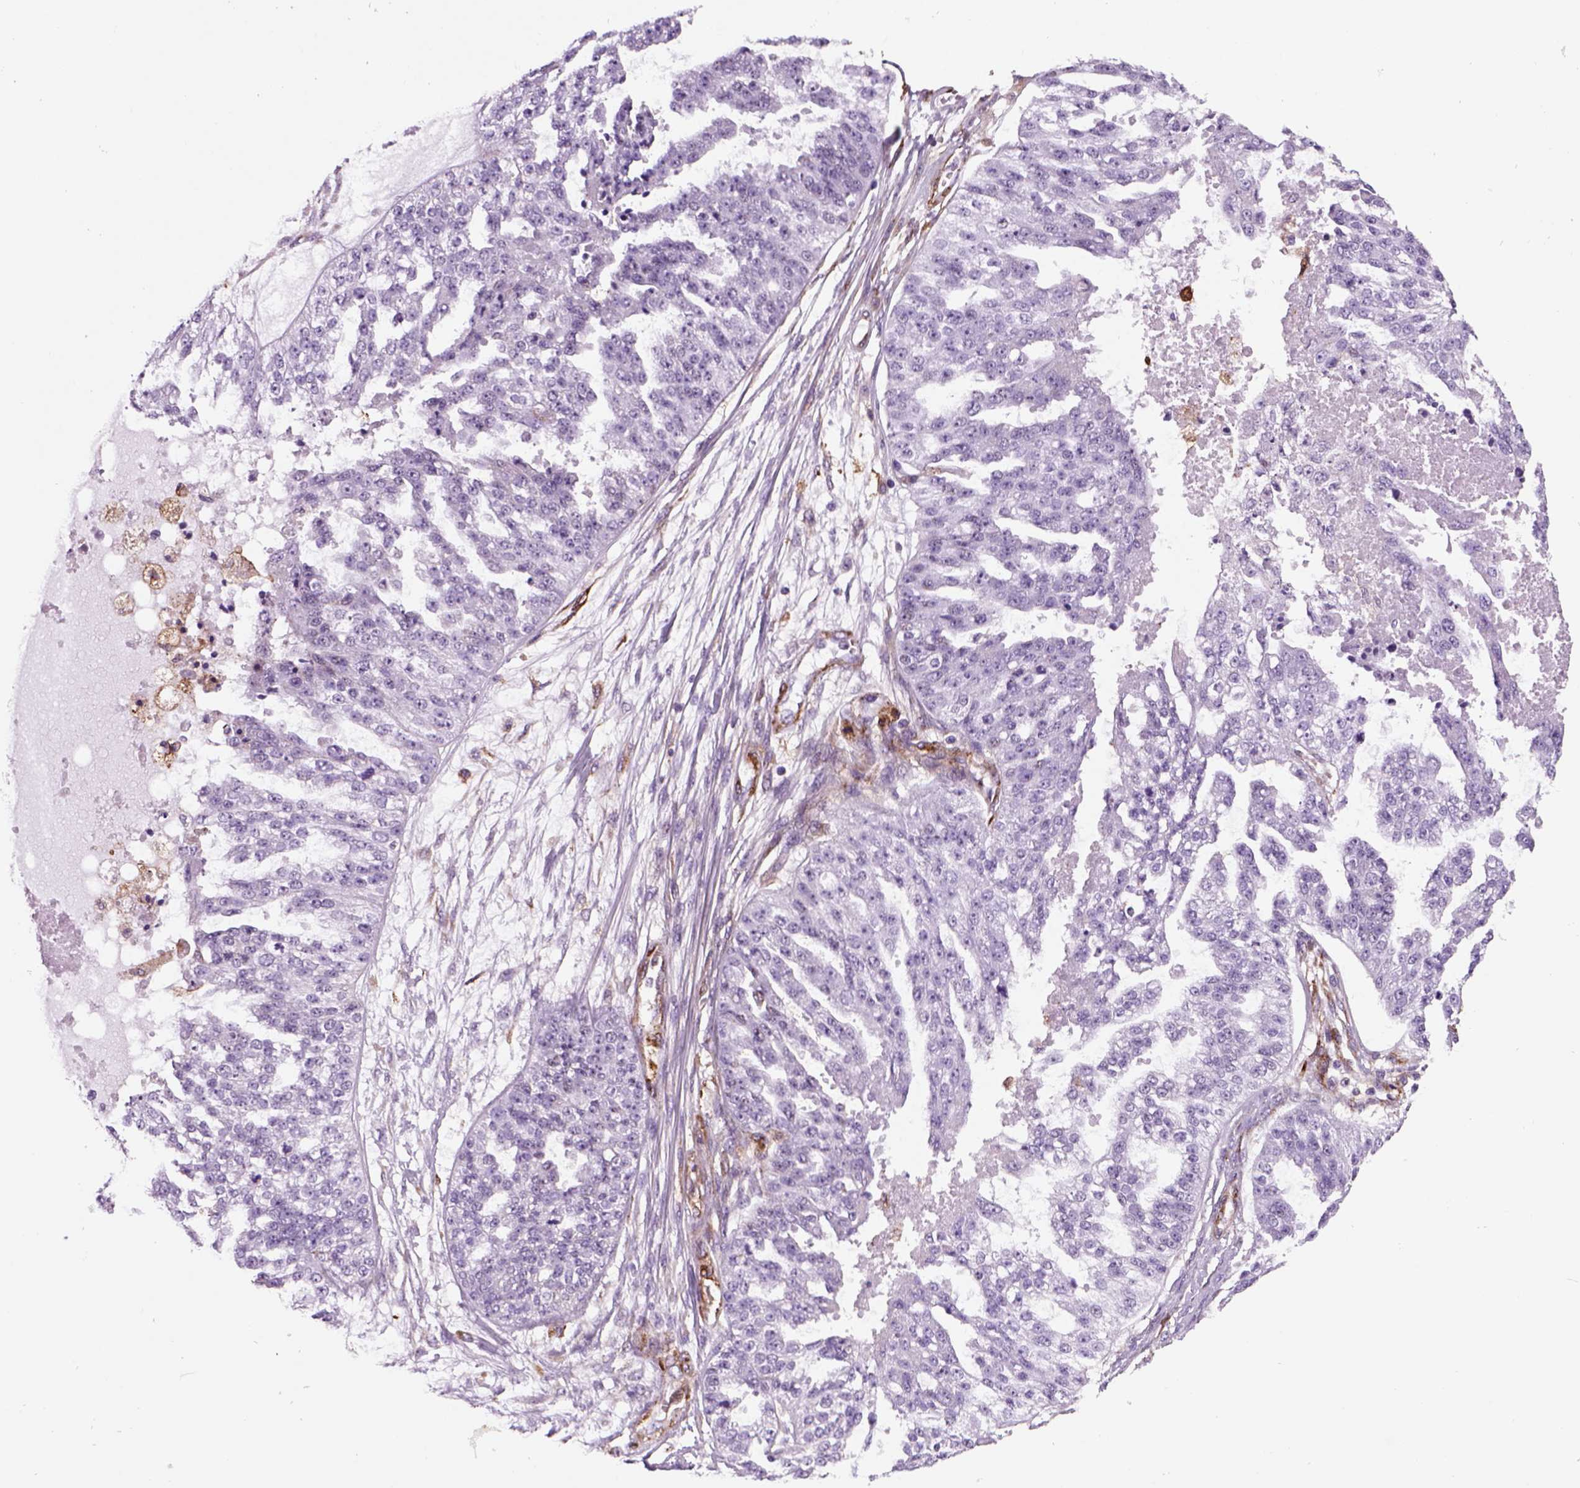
{"staining": {"intensity": "negative", "quantity": "none", "location": "none"}, "tissue": "ovarian cancer", "cell_type": "Tumor cells", "image_type": "cancer", "snomed": [{"axis": "morphology", "description": "Cystadenocarcinoma, serous, NOS"}, {"axis": "topography", "description": "Ovary"}], "caption": "Immunohistochemistry (IHC) of human ovarian cancer exhibits no expression in tumor cells.", "gene": "MARCKS", "patient": {"sex": "female", "age": 58}}